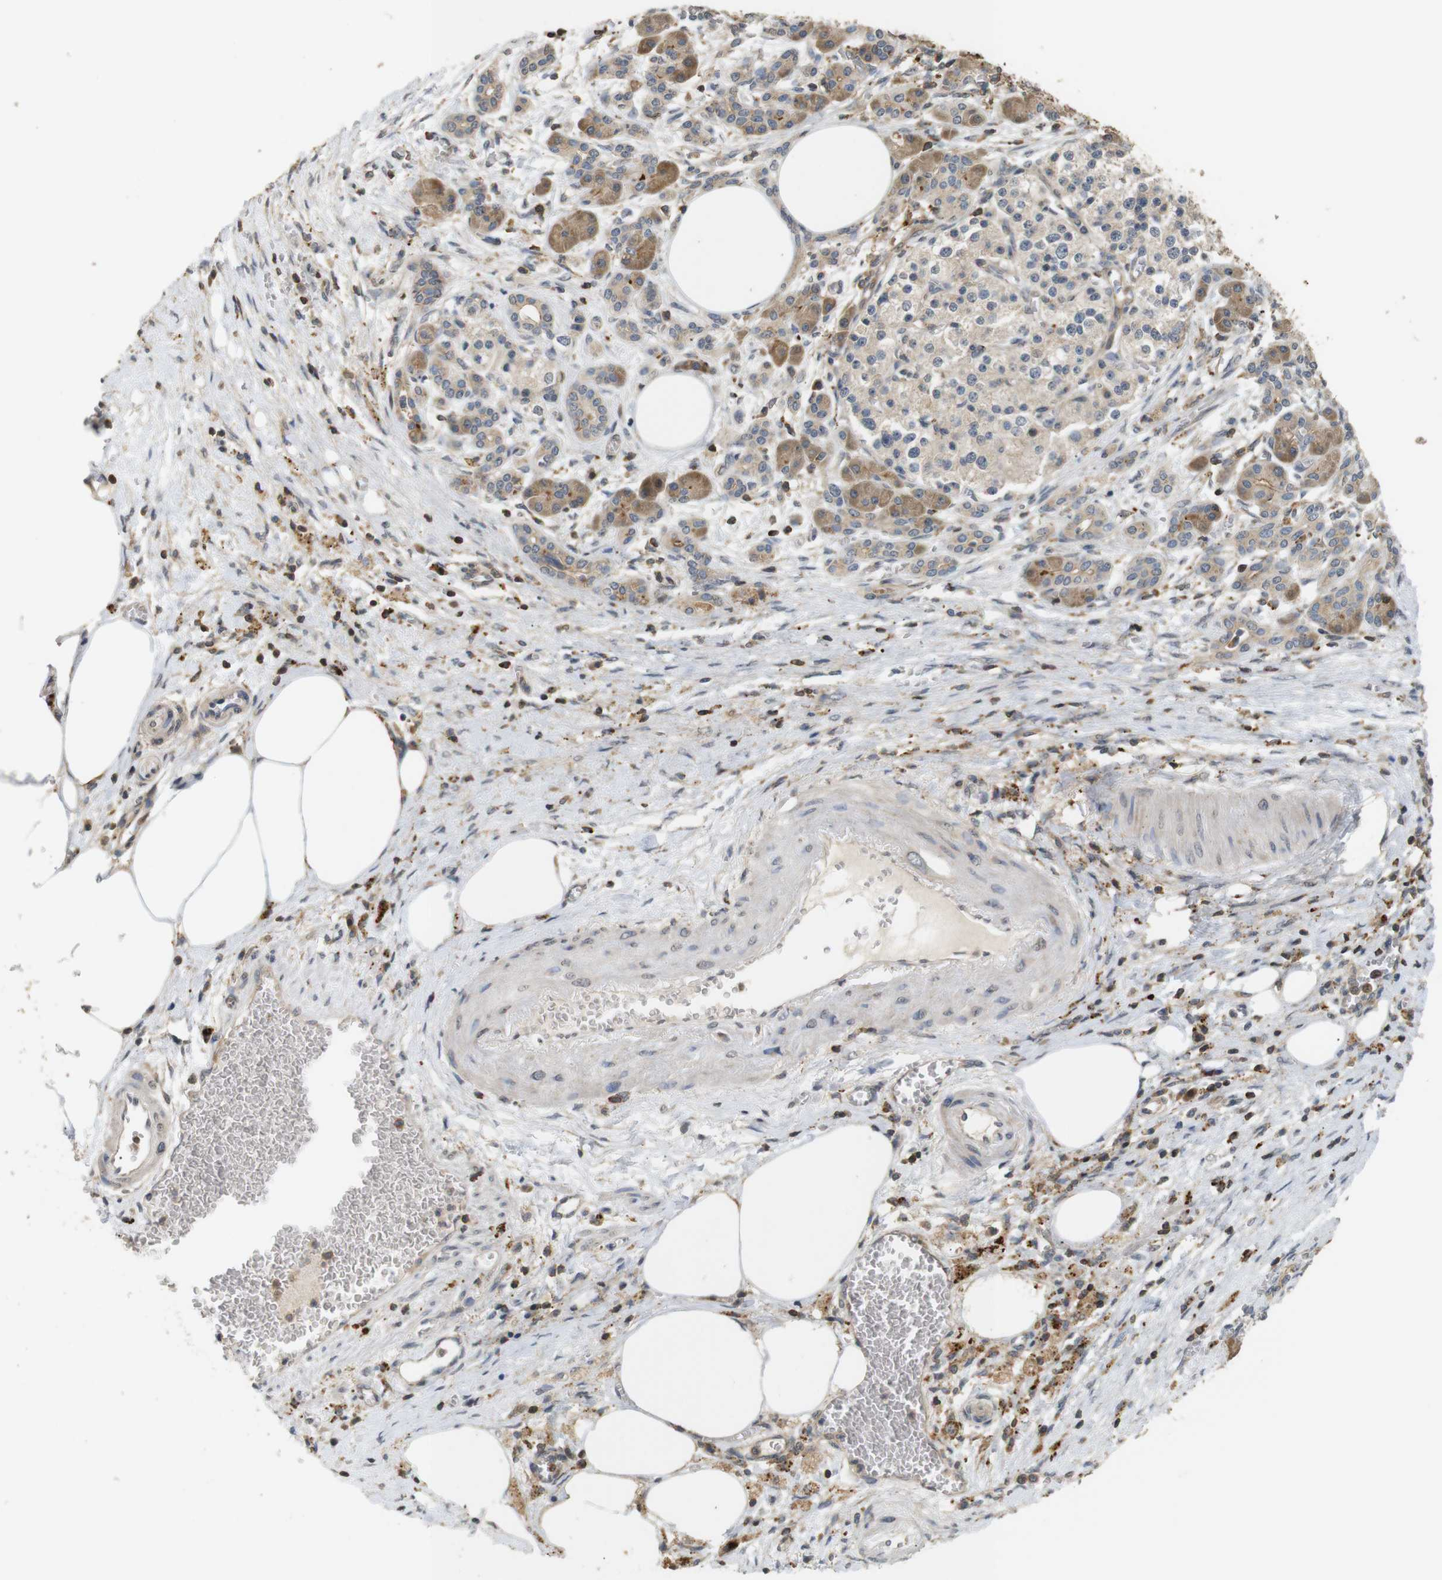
{"staining": {"intensity": "weak", "quantity": ">75%", "location": "cytoplasmic/membranous"}, "tissue": "pancreatic cancer", "cell_type": "Tumor cells", "image_type": "cancer", "snomed": [{"axis": "morphology", "description": "Adenocarcinoma, NOS"}, {"axis": "topography", "description": "Pancreas"}], "caption": "Tumor cells show low levels of weak cytoplasmic/membranous positivity in about >75% of cells in human pancreatic adenocarcinoma.", "gene": "KSR1", "patient": {"sex": "female", "age": 70}}